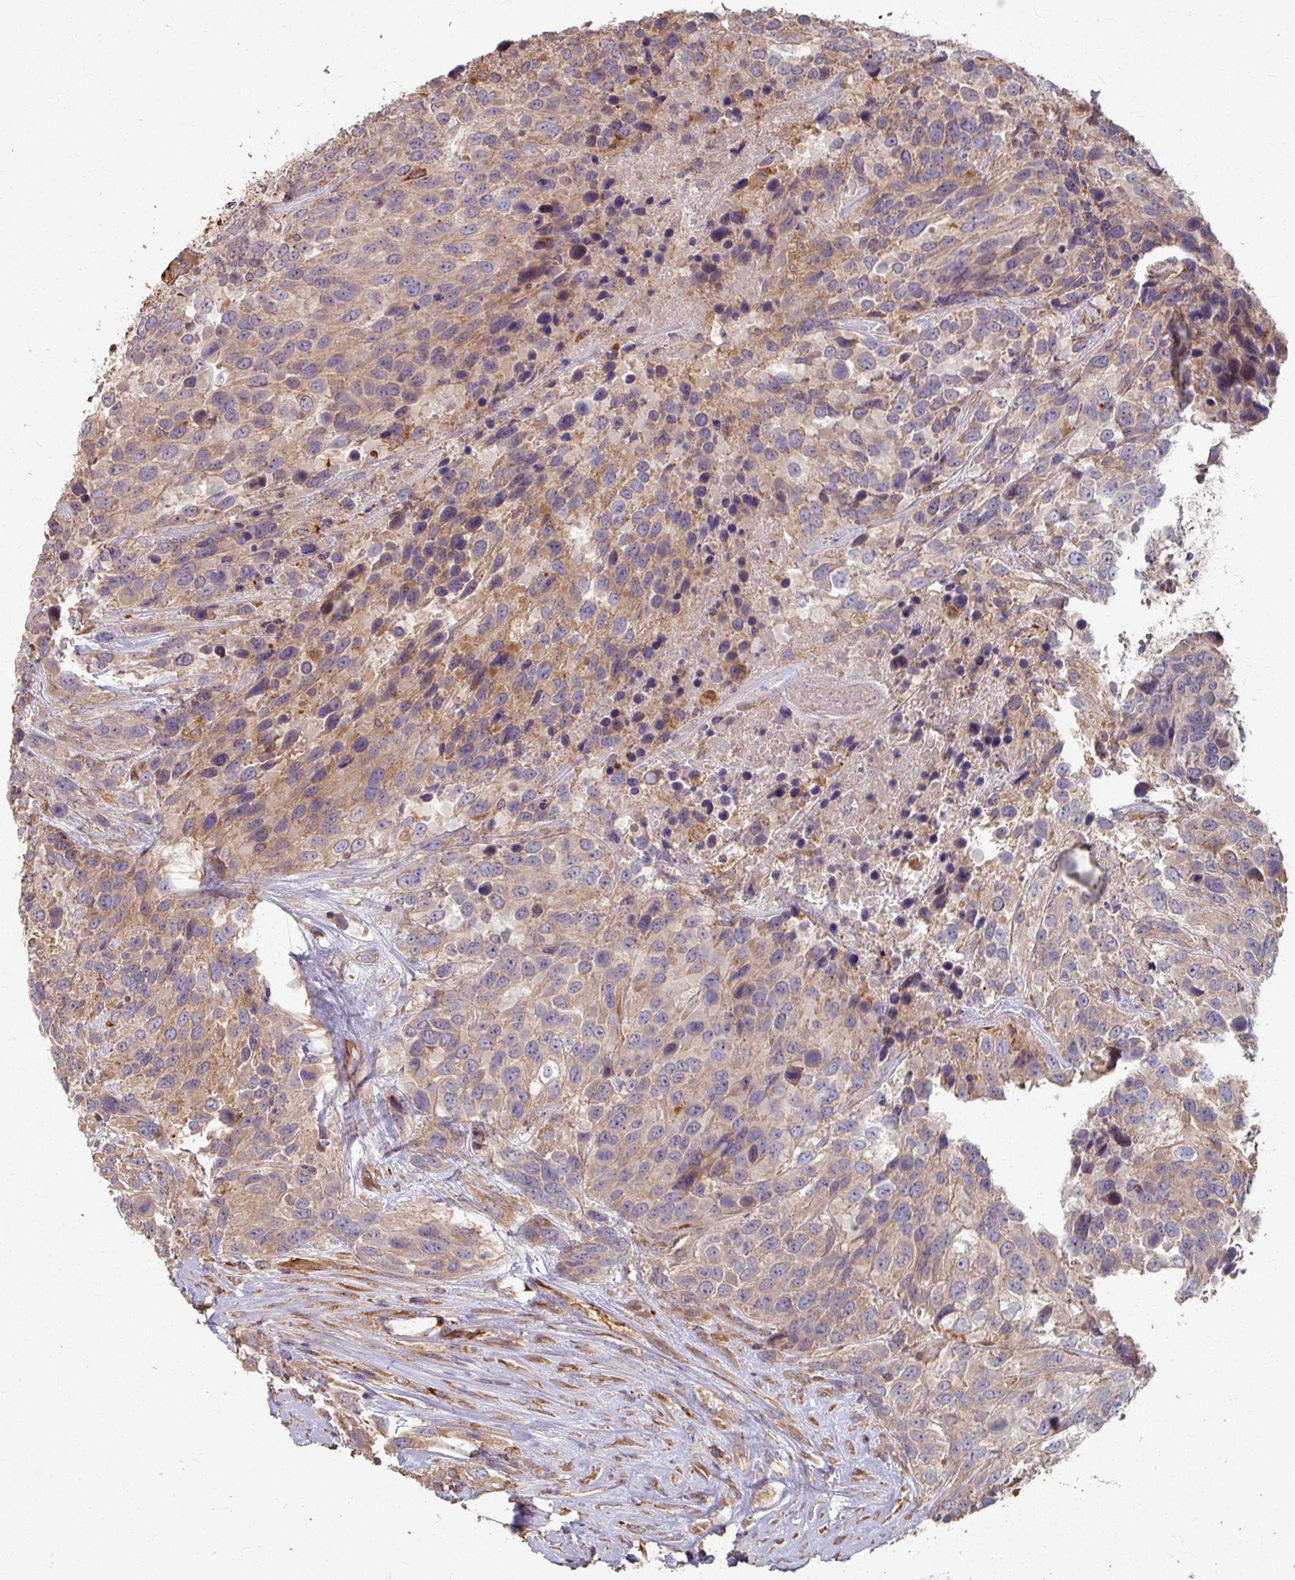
{"staining": {"intensity": "moderate", "quantity": "<25%", "location": "cytoplasmic/membranous"}, "tissue": "urothelial cancer", "cell_type": "Tumor cells", "image_type": "cancer", "snomed": [{"axis": "morphology", "description": "Urothelial carcinoma, High grade"}, {"axis": "topography", "description": "Urinary bladder"}], "caption": "This is an image of immunohistochemistry staining of urothelial carcinoma (high-grade), which shows moderate staining in the cytoplasmic/membranous of tumor cells.", "gene": "CCDC68", "patient": {"sex": "female", "age": 70}}